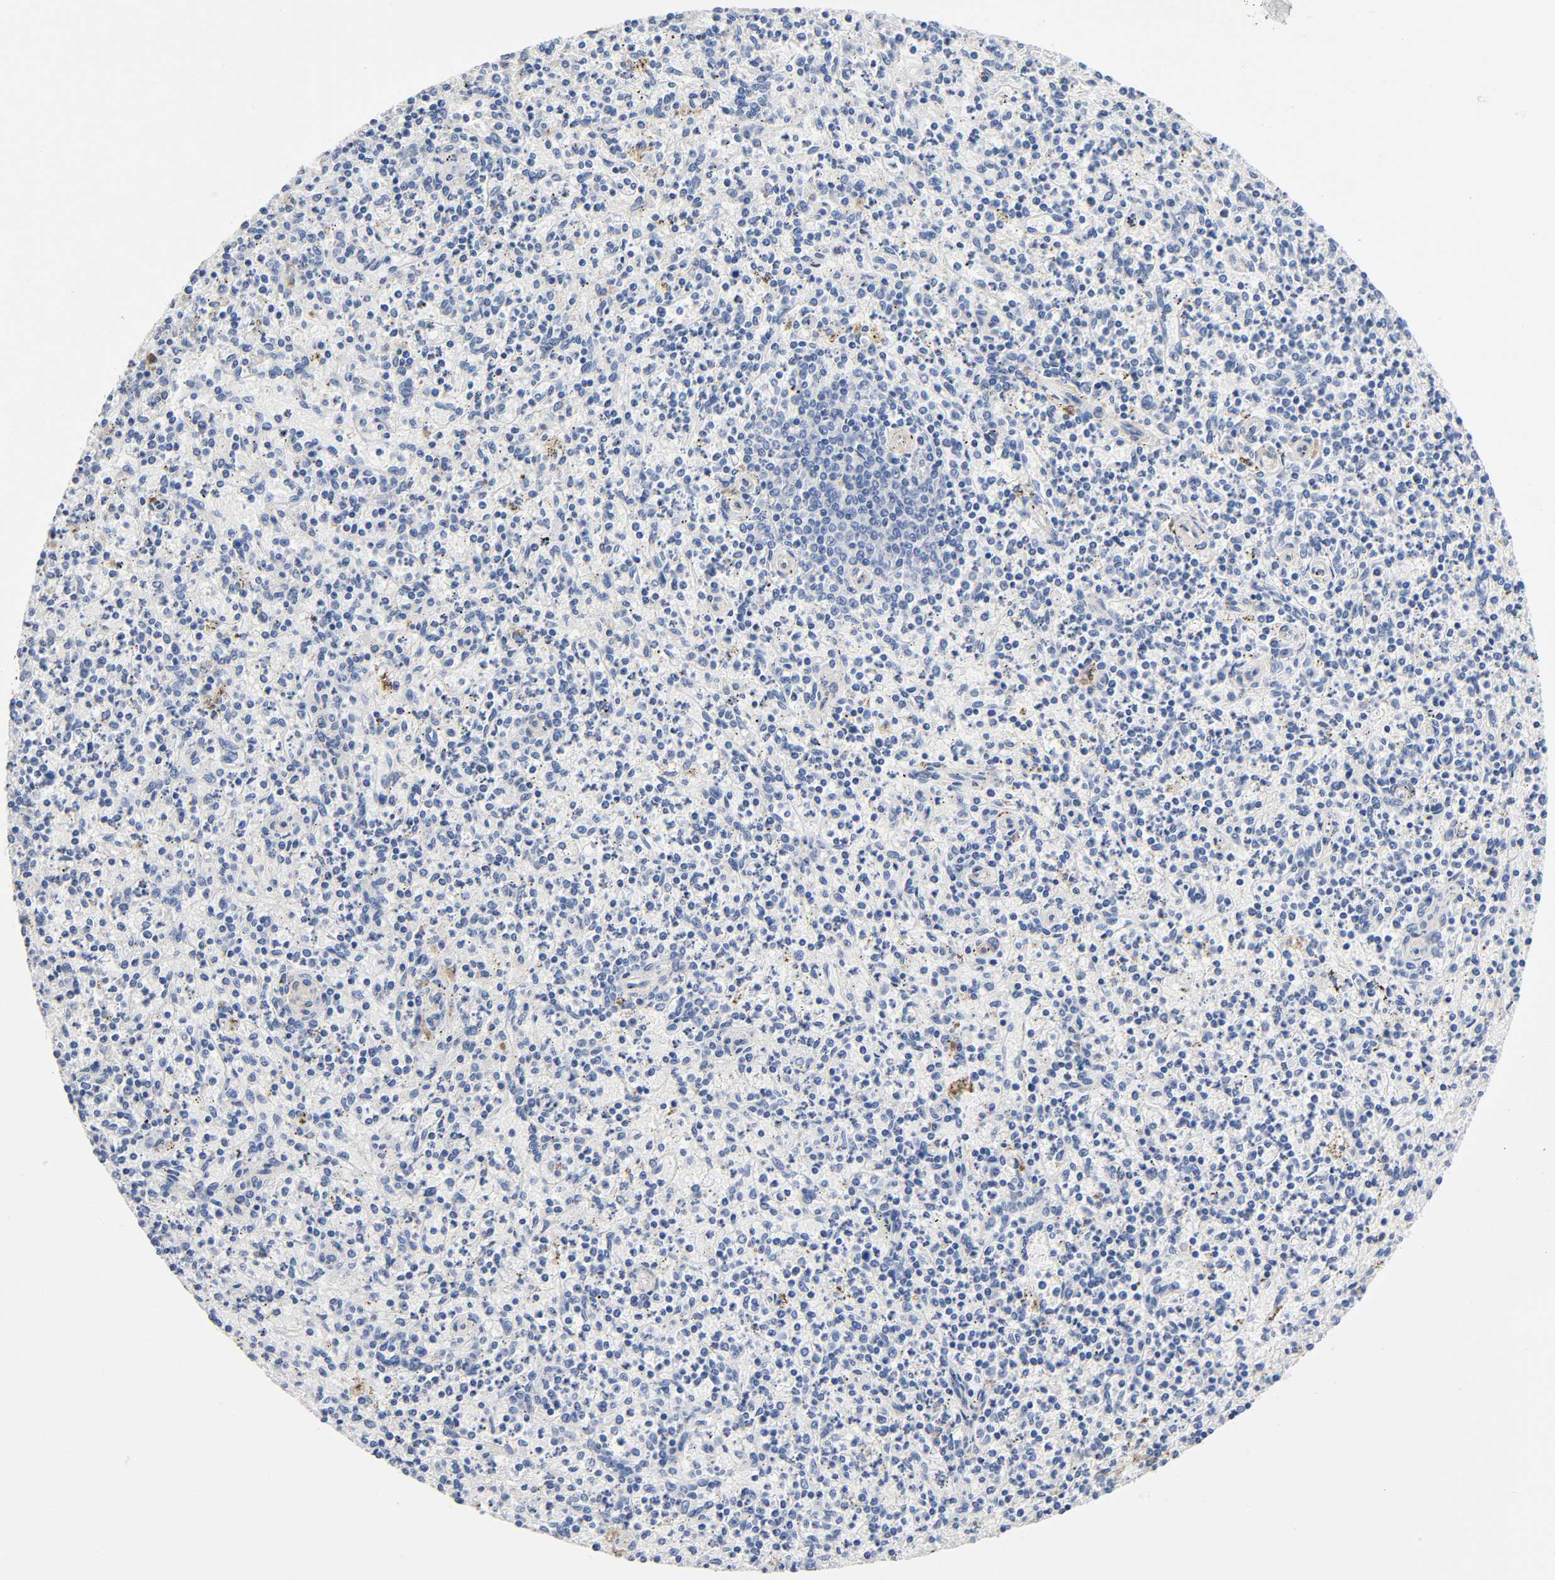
{"staining": {"intensity": "moderate", "quantity": "<25%", "location": "cytoplasmic/membranous"}, "tissue": "spleen", "cell_type": "Cells in red pulp", "image_type": "normal", "snomed": [{"axis": "morphology", "description": "Normal tissue, NOS"}, {"axis": "topography", "description": "Spleen"}], "caption": "High-magnification brightfield microscopy of normal spleen stained with DAB (brown) and counterstained with hematoxylin (blue). cells in red pulp exhibit moderate cytoplasmic/membranous positivity is present in approximately<25% of cells.", "gene": "TNC", "patient": {"sex": "male", "age": 72}}